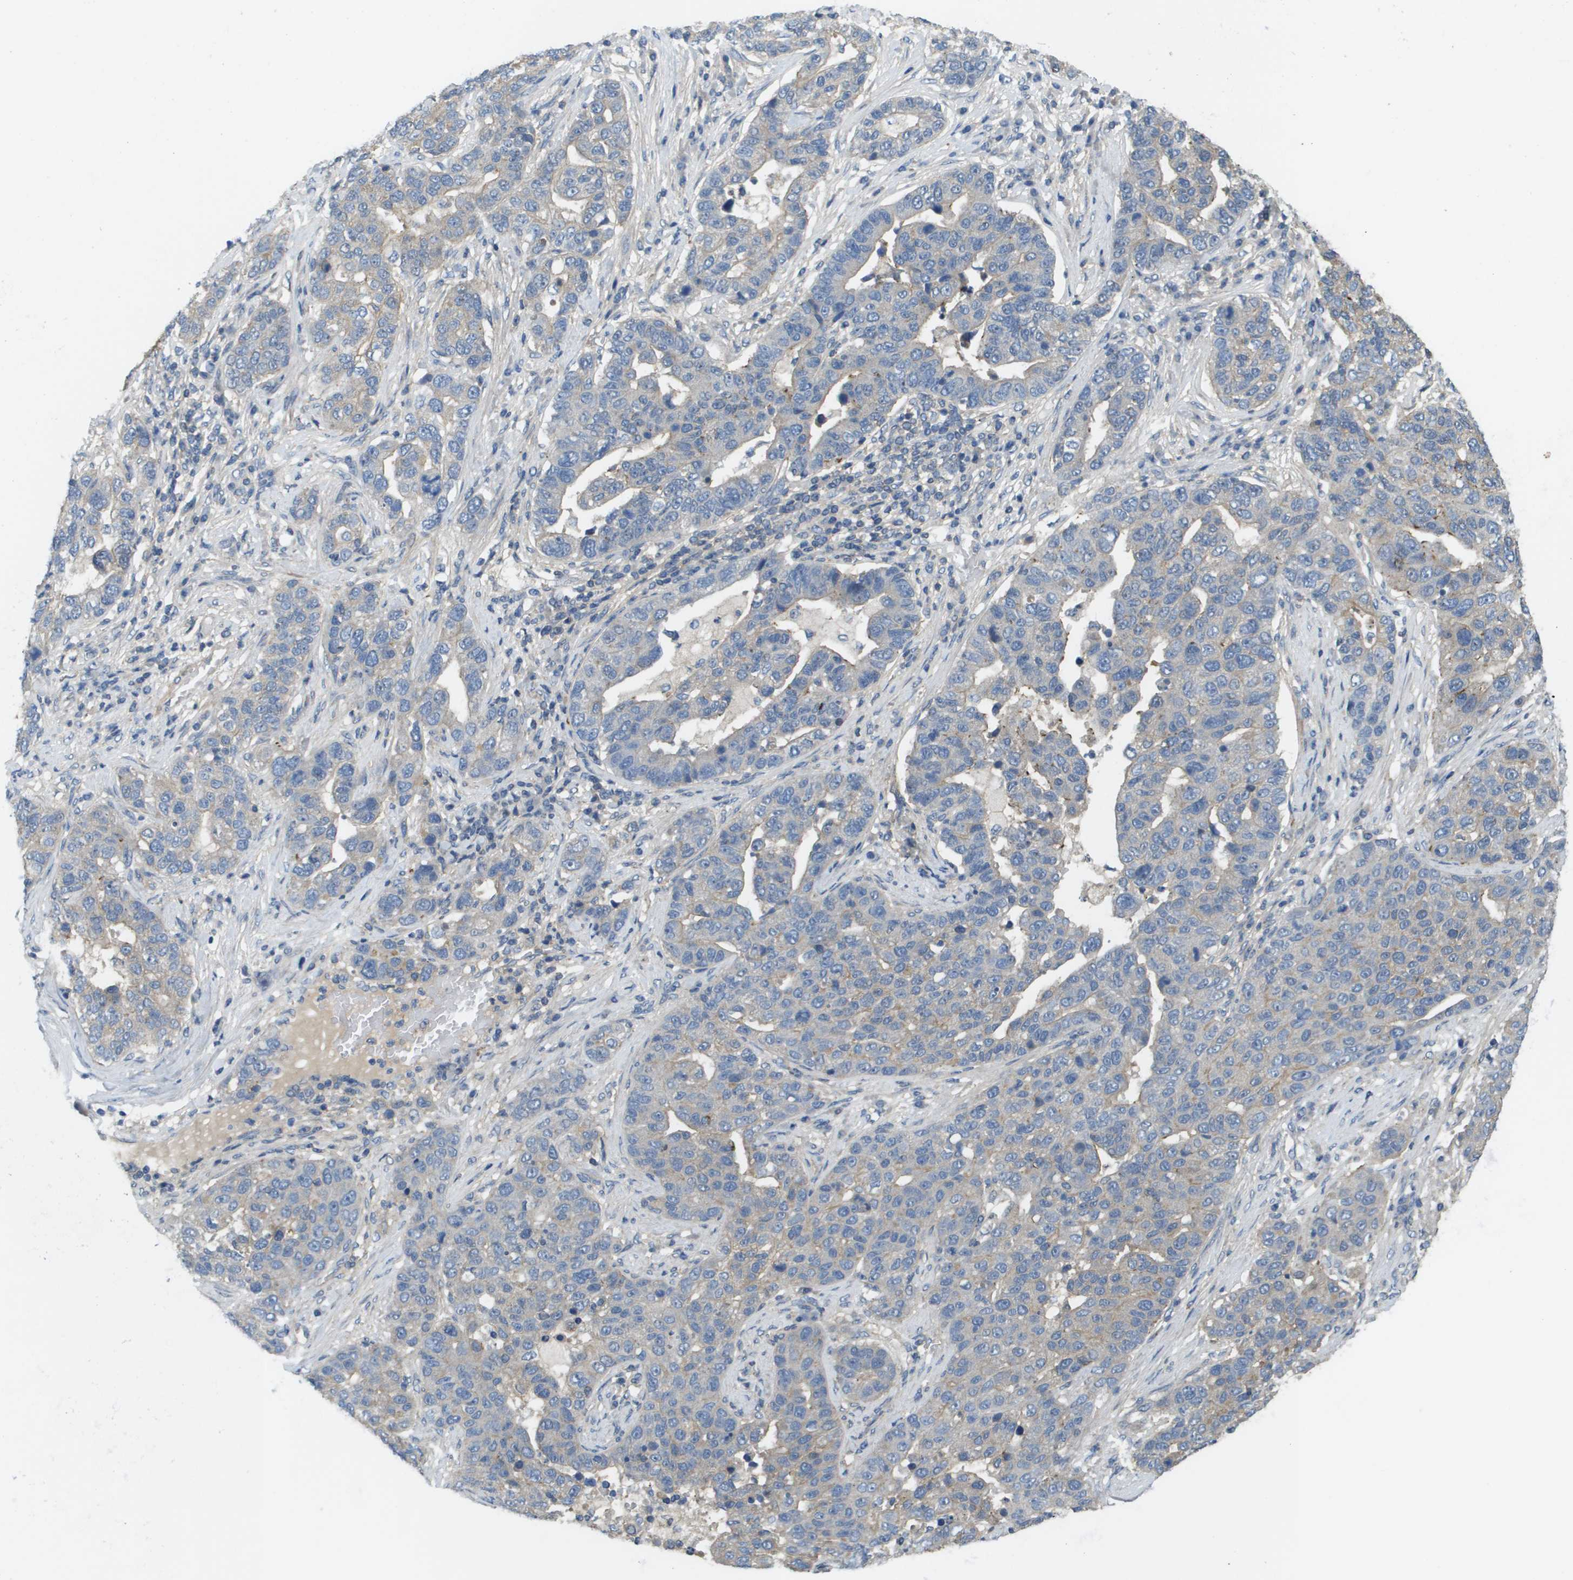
{"staining": {"intensity": "weak", "quantity": "<25%", "location": "cytoplasmic/membranous"}, "tissue": "pancreatic cancer", "cell_type": "Tumor cells", "image_type": "cancer", "snomed": [{"axis": "morphology", "description": "Adenocarcinoma, NOS"}, {"axis": "topography", "description": "Pancreas"}], "caption": "Tumor cells show no significant protein staining in pancreatic cancer (adenocarcinoma).", "gene": "KRT23", "patient": {"sex": "female", "age": 61}}